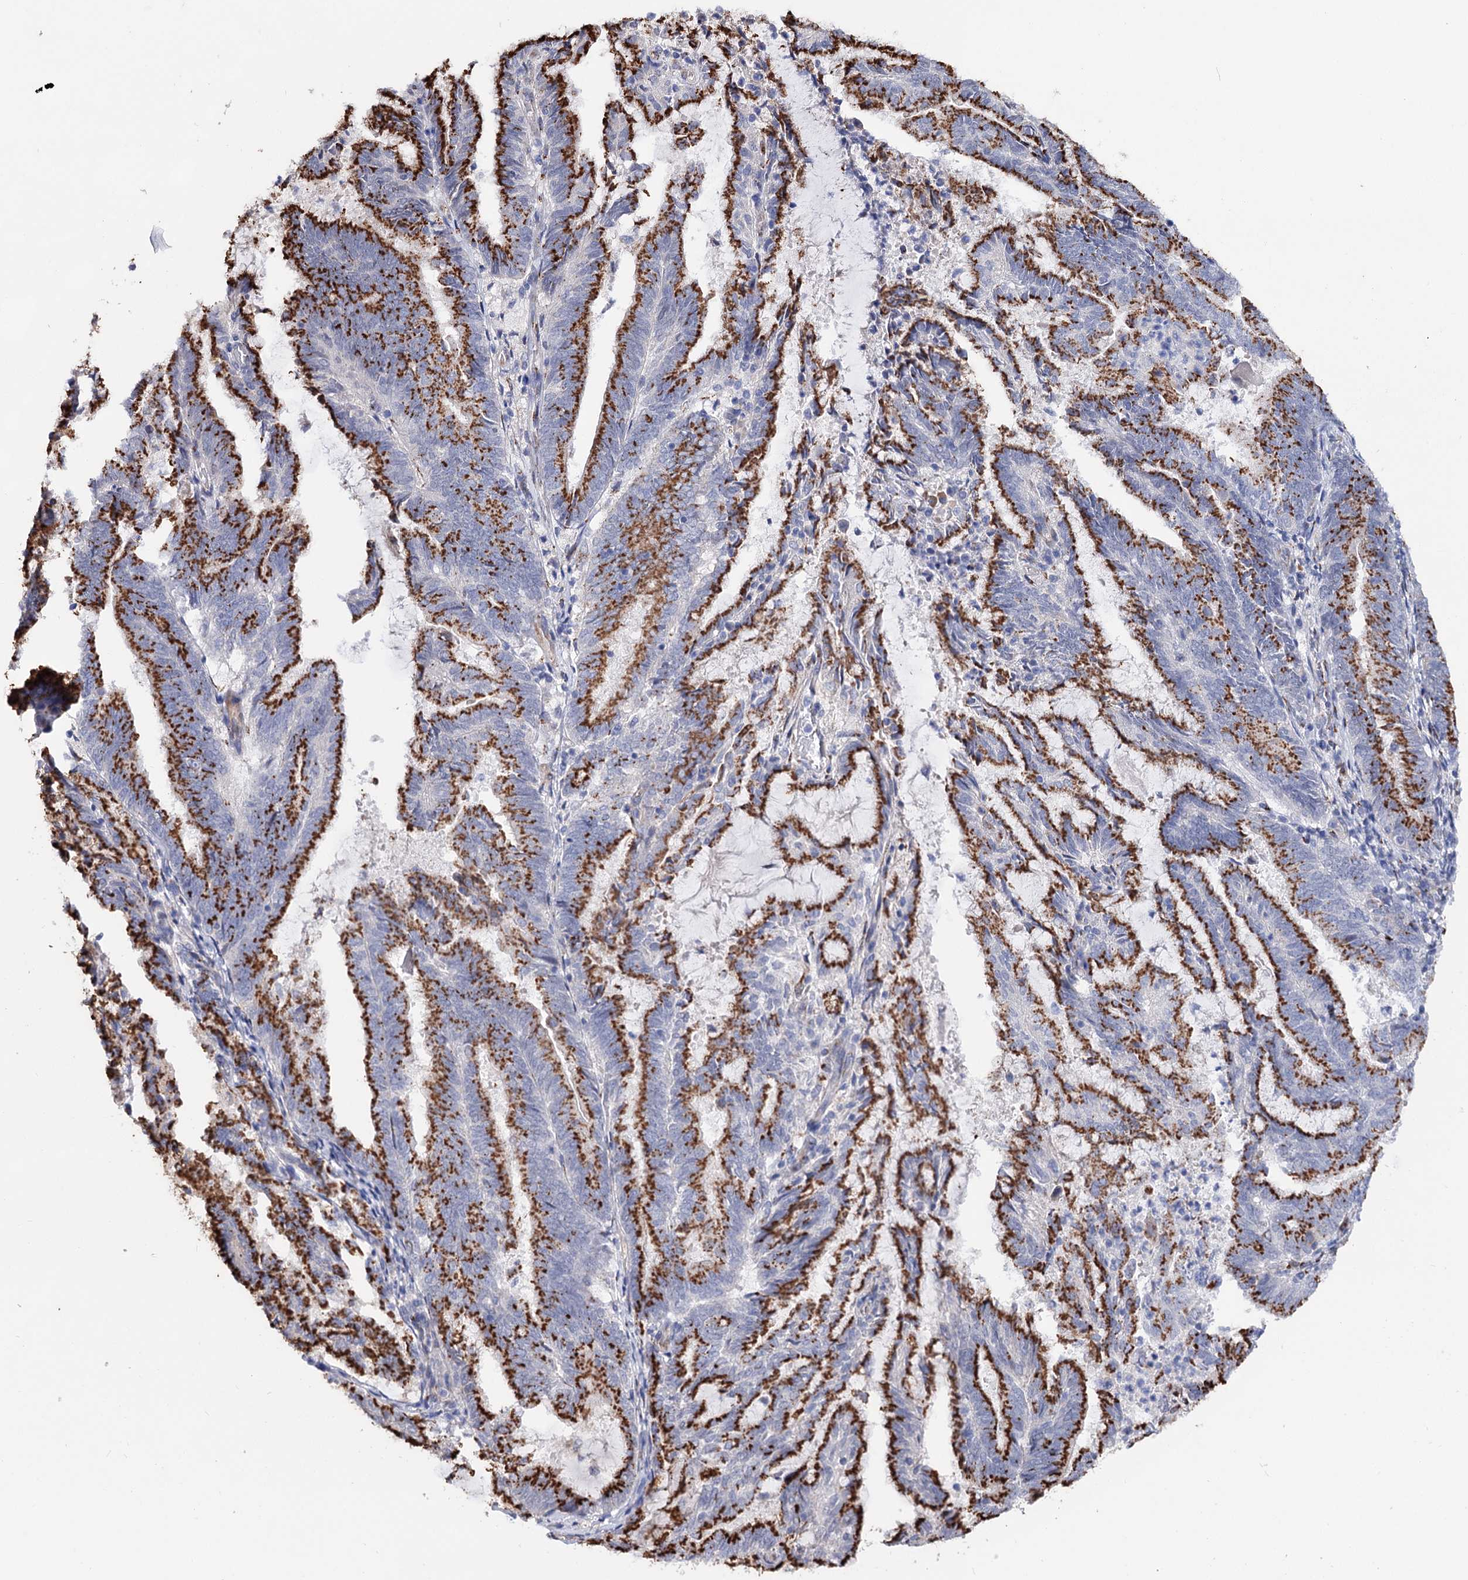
{"staining": {"intensity": "strong", "quantity": ">75%", "location": "cytoplasmic/membranous"}, "tissue": "endometrial cancer", "cell_type": "Tumor cells", "image_type": "cancer", "snomed": [{"axis": "morphology", "description": "Adenocarcinoma, NOS"}, {"axis": "topography", "description": "Endometrium"}], "caption": "The immunohistochemical stain labels strong cytoplasmic/membranous positivity in tumor cells of endometrial adenocarcinoma tissue. (DAB = brown stain, brightfield microscopy at high magnification).", "gene": "C11orf96", "patient": {"sex": "female", "age": 80}}